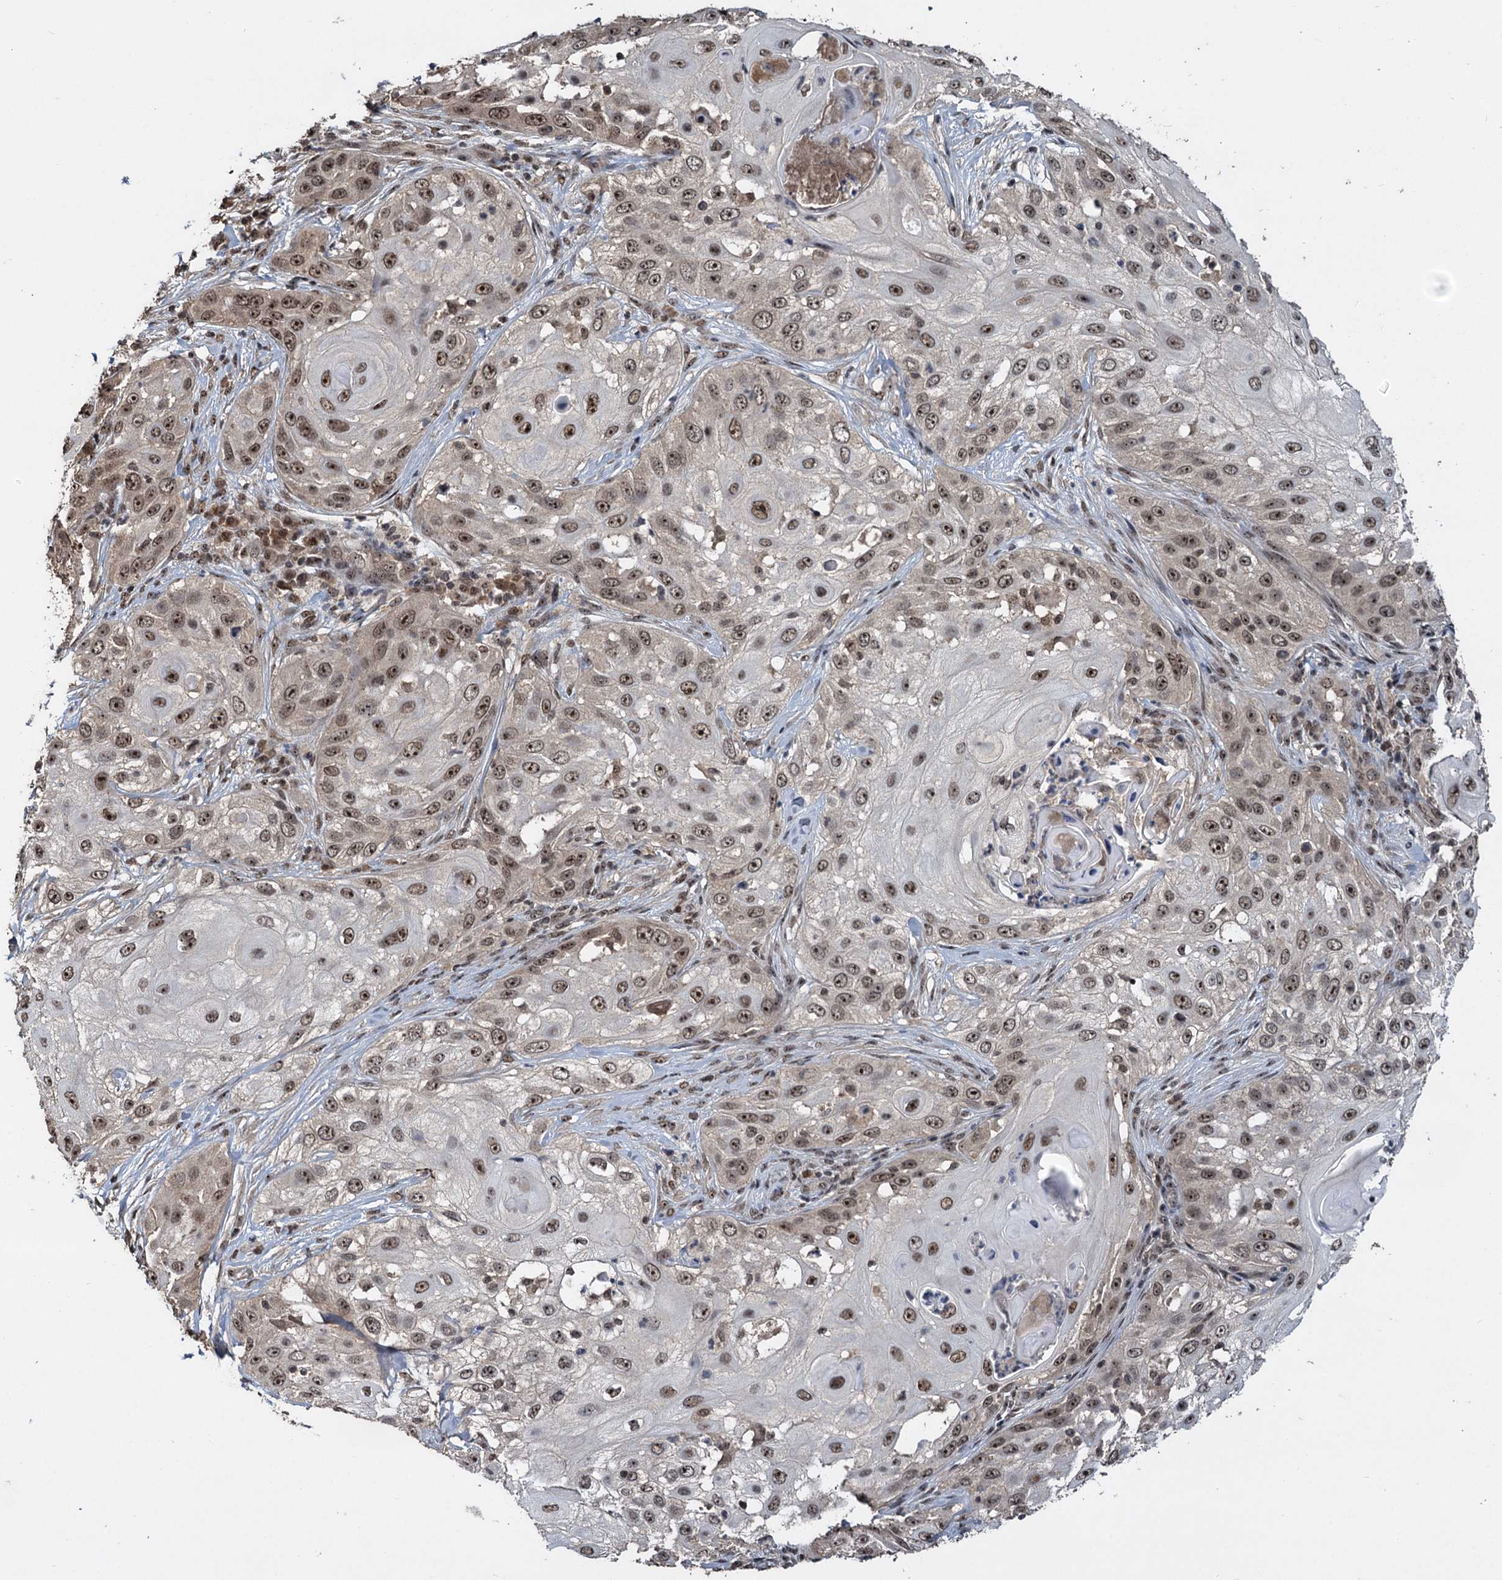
{"staining": {"intensity": "weak", "quantity": "25%-75%", "location": "nuclear"}, "tissue": "skin cancer", "cell_type": "Tumor cells", "image_type": "cancer", "snomed": [{"axis": "morphology", "description": "Squamous cell carcinoma, NOS"}, {"axis": "topography", "description": "Skin"}], "caption": "Immunohistochemistry (DAB) staining of skin squamous cell carcinoma displays weak nuclear protein positivity in approximately 25%-75% of tumor cells.", "gene": "FAM216B", "patient": {"sex": "female", "age": 44}}